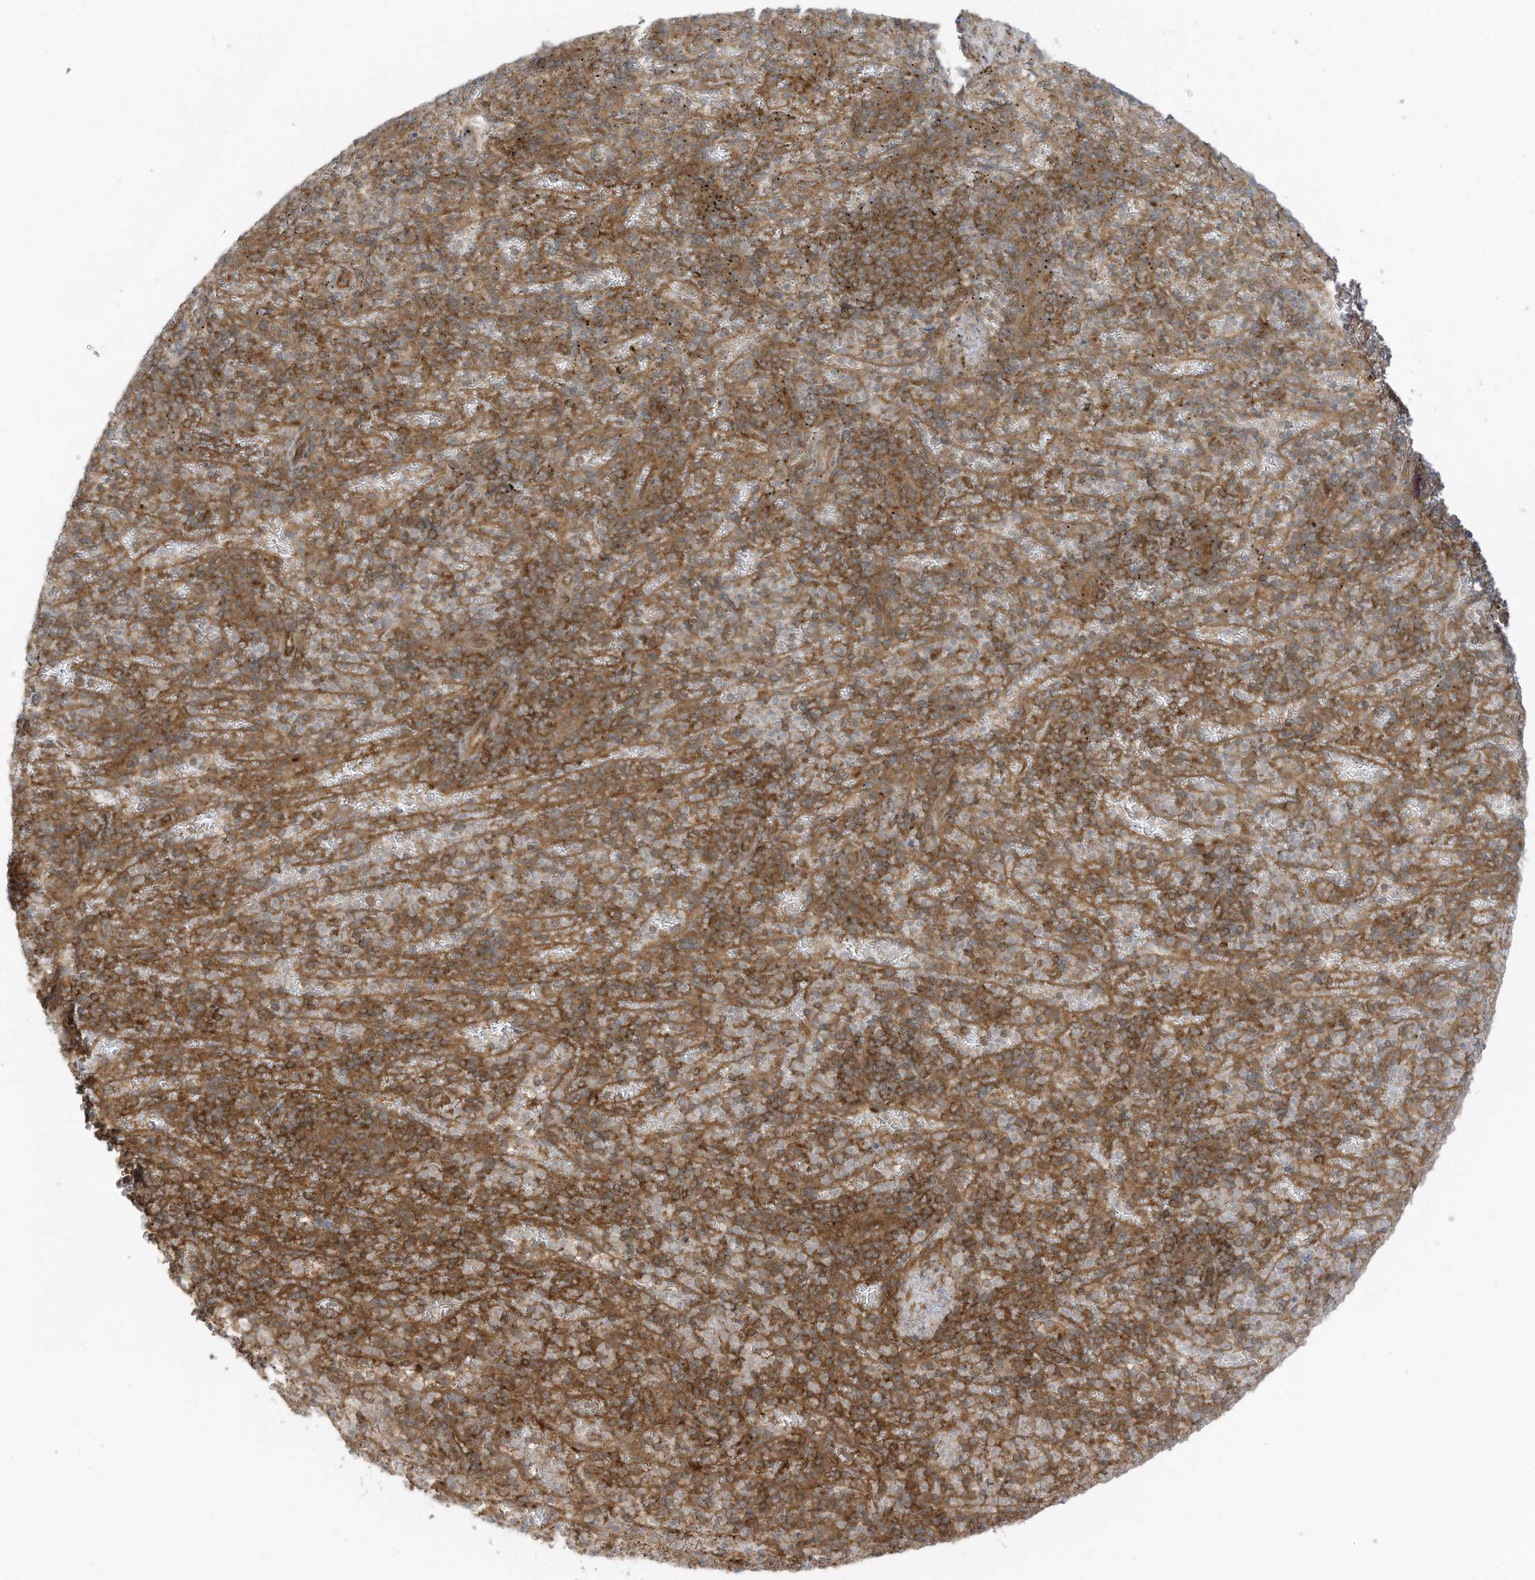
{"staining": {"intensity": "strong", "quantity": "25%-75%", "location": "cytoplasmic/membranous"}, "tissue": "spleen", "cell_type": "Cells in red pulp", "image_type": "normal", "snomed": [{"axis": "morphology", "description": "Normal tissue, NOS"}, {"axis": "topography", "description": "Spleen"}], "caption": "Immunohistochemistry (IHC) of unremarkable human spleen exhibits high levels of strong cytoplasmic/membranous positivity in approximately 25%-75% of cells in red pulp.", "gene": "REPS1", "patient": {"sex": "female", "age": 74}}